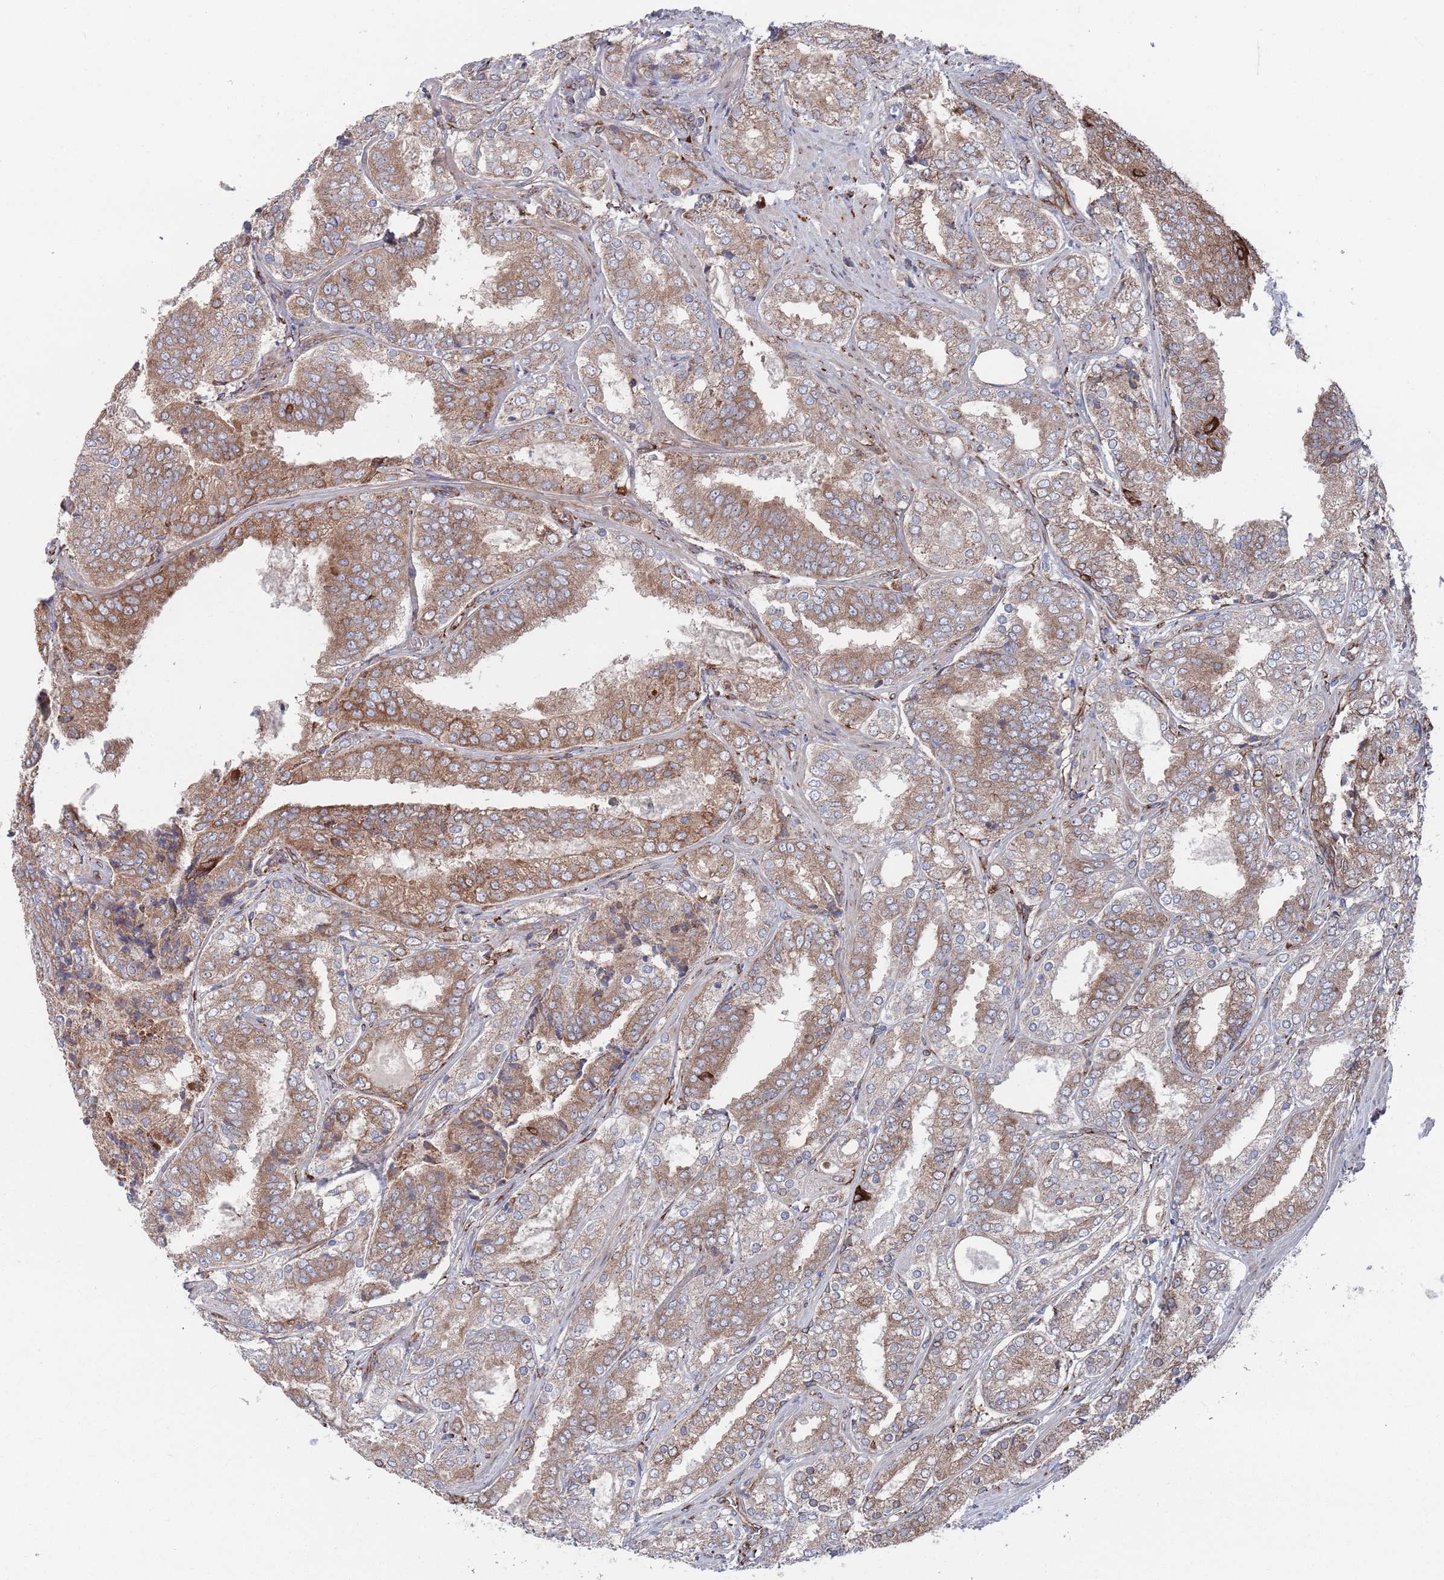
{"staining": {"intensity": "moderate", "quantity": ">75%", "location": "cytoplasmic/membranous"}, "tissue": "prostate cancer", "cell_type": "Tumor cells", "image_type": "cancer", "snomed": [{"axis": "morphology", "description": "Adenocarcinoma, High grade"}, {"axis": "topography", "description": "Prostate"}], "caption": "Prostate high-grade adenocarcinoma was stained to show a protein in brown. There is medium levels of moderate cytoplasmic/membranous positivity in approximately >75% of tumor cells. (IHC, brightfield microscopy, high magnification).", "gene": "CCDC106", "patient": {"sex": "male", "age": 63}}